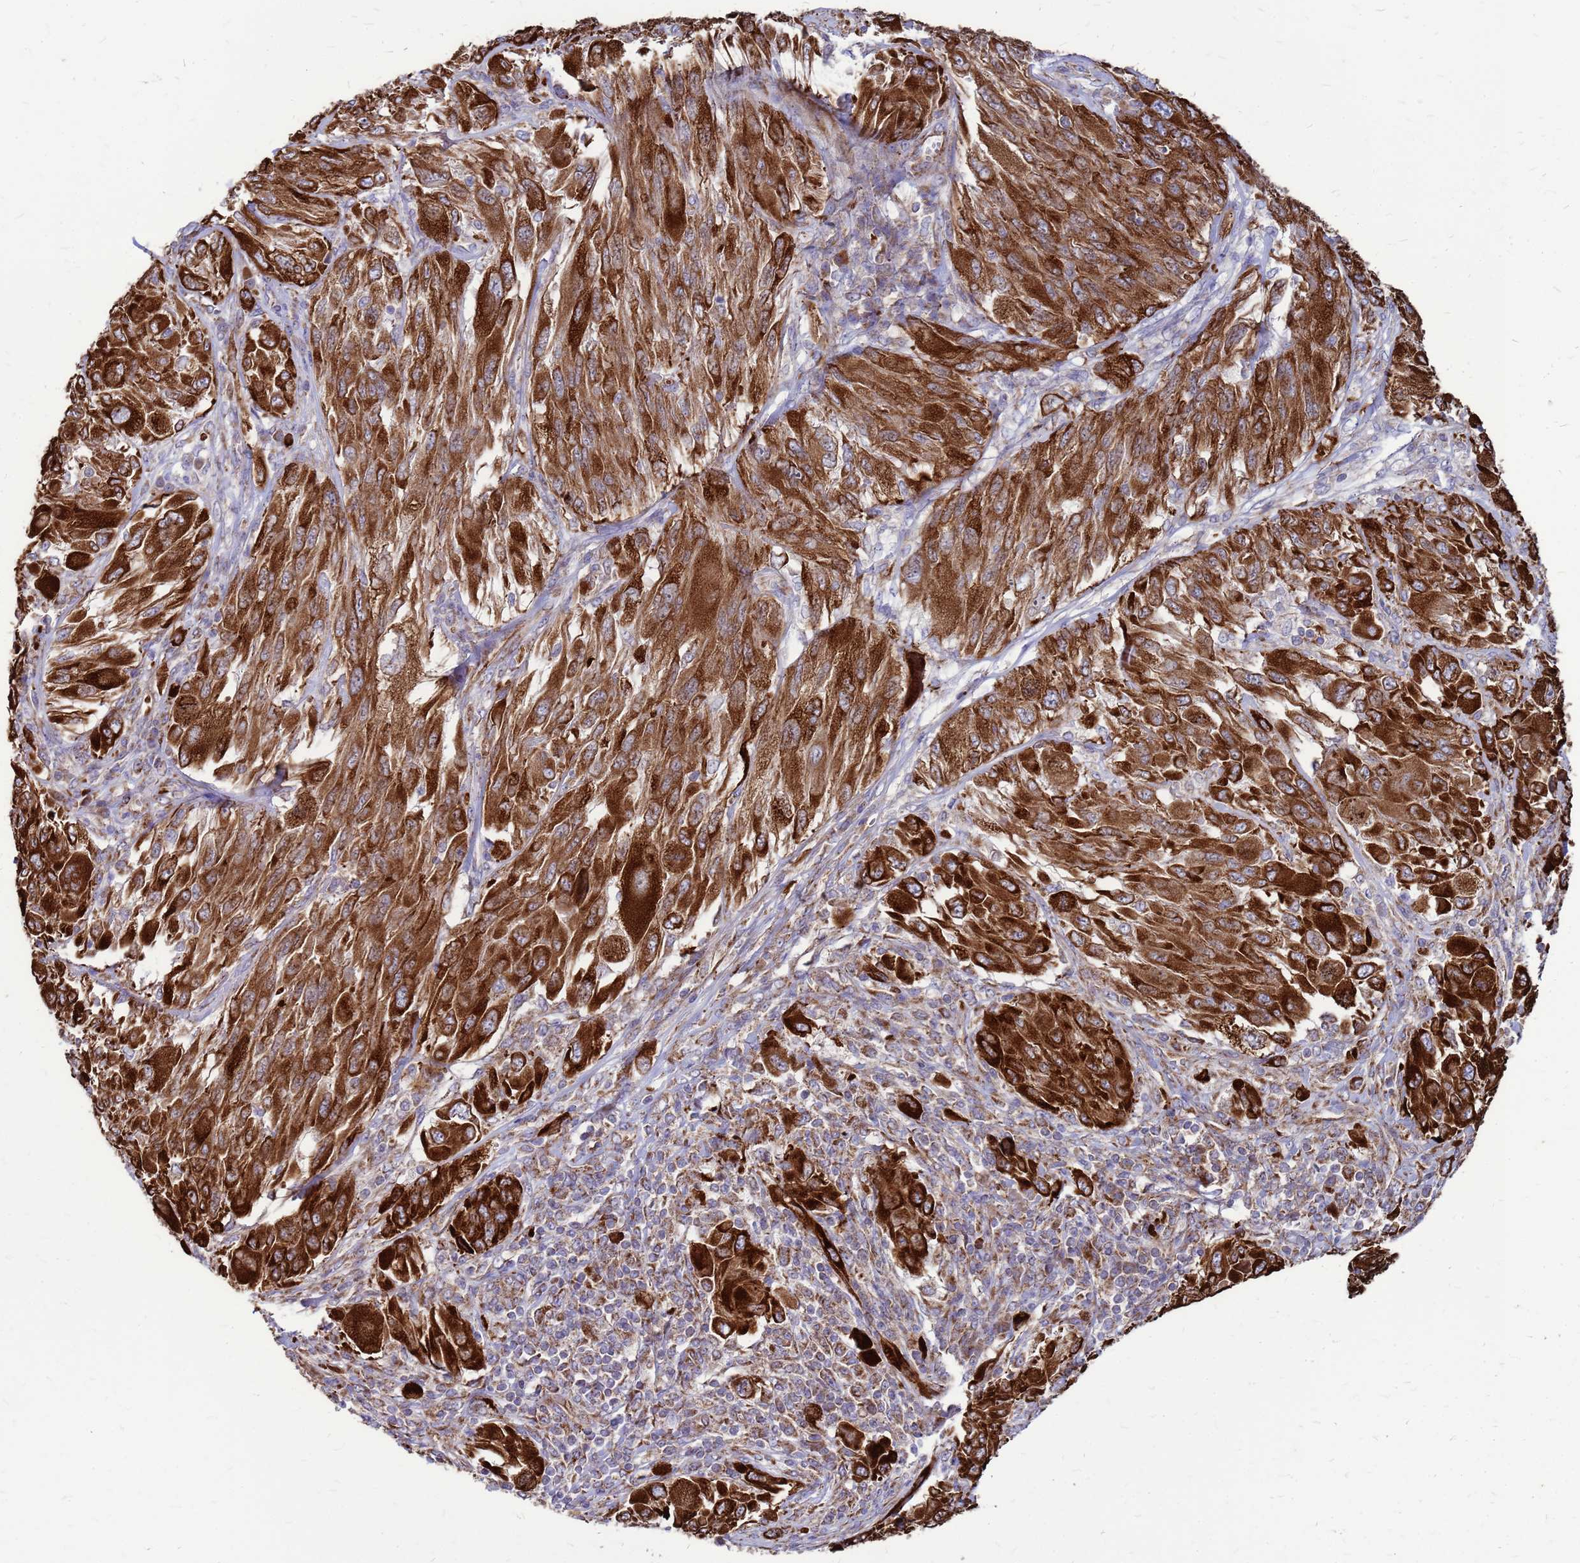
{"staining": {"intensity": "strong", "quantity": ">75%", "location": "cytoplasmic/membranous"}, "tissue": "melanoma", "cell_type": "Tumor cells", "image_type": "cancer", "snomed": [{"axis": "morphology", "description": "Malignant melanoma, NOS"}, {"axis": "topography", "description": "Skin"}], "caption": "Strong cytoplasmic/membranous protein positivity is seen in approximately >75% of tumor cells in melanoma.", "gene": "FSTL4", "patient": {"sex": "female", "age": 91}}